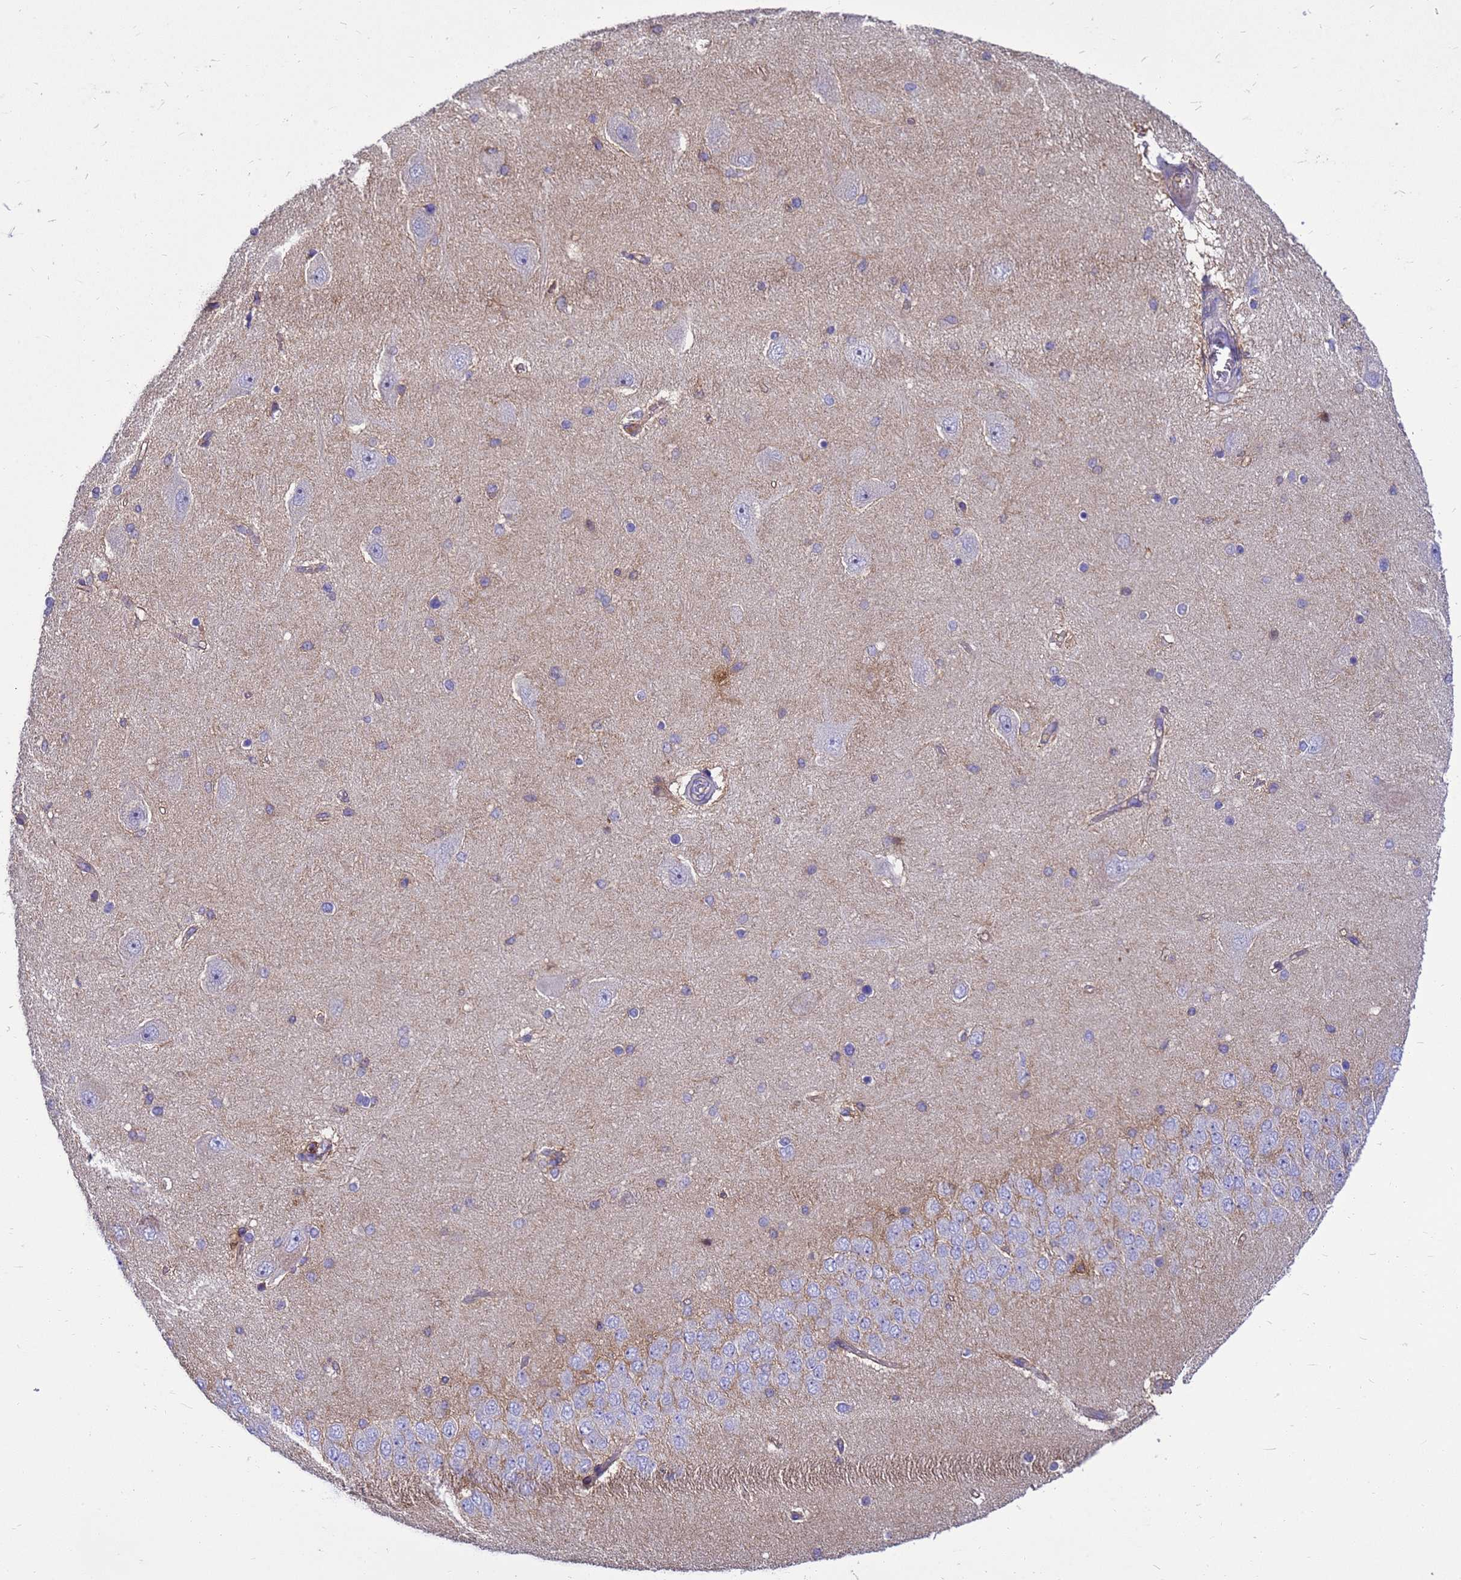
{"staining": {"intensity": "negative", "quantity": "none", "location": "none"}, "tissue": "hippocampus", "cell_type": "Glial cells", "image_type": "normal", "snomed": [{"axis": "morphology", "description": "Normal tissue, NOS"}, {"axis": "topography", "description": "Hippocampus"}], "caption": "This is an IHC image of benign human hippocampus. There is no positivity in glial cells.", "gene": "ZNF235", "patient": {"sex": "female", "age": 54}}